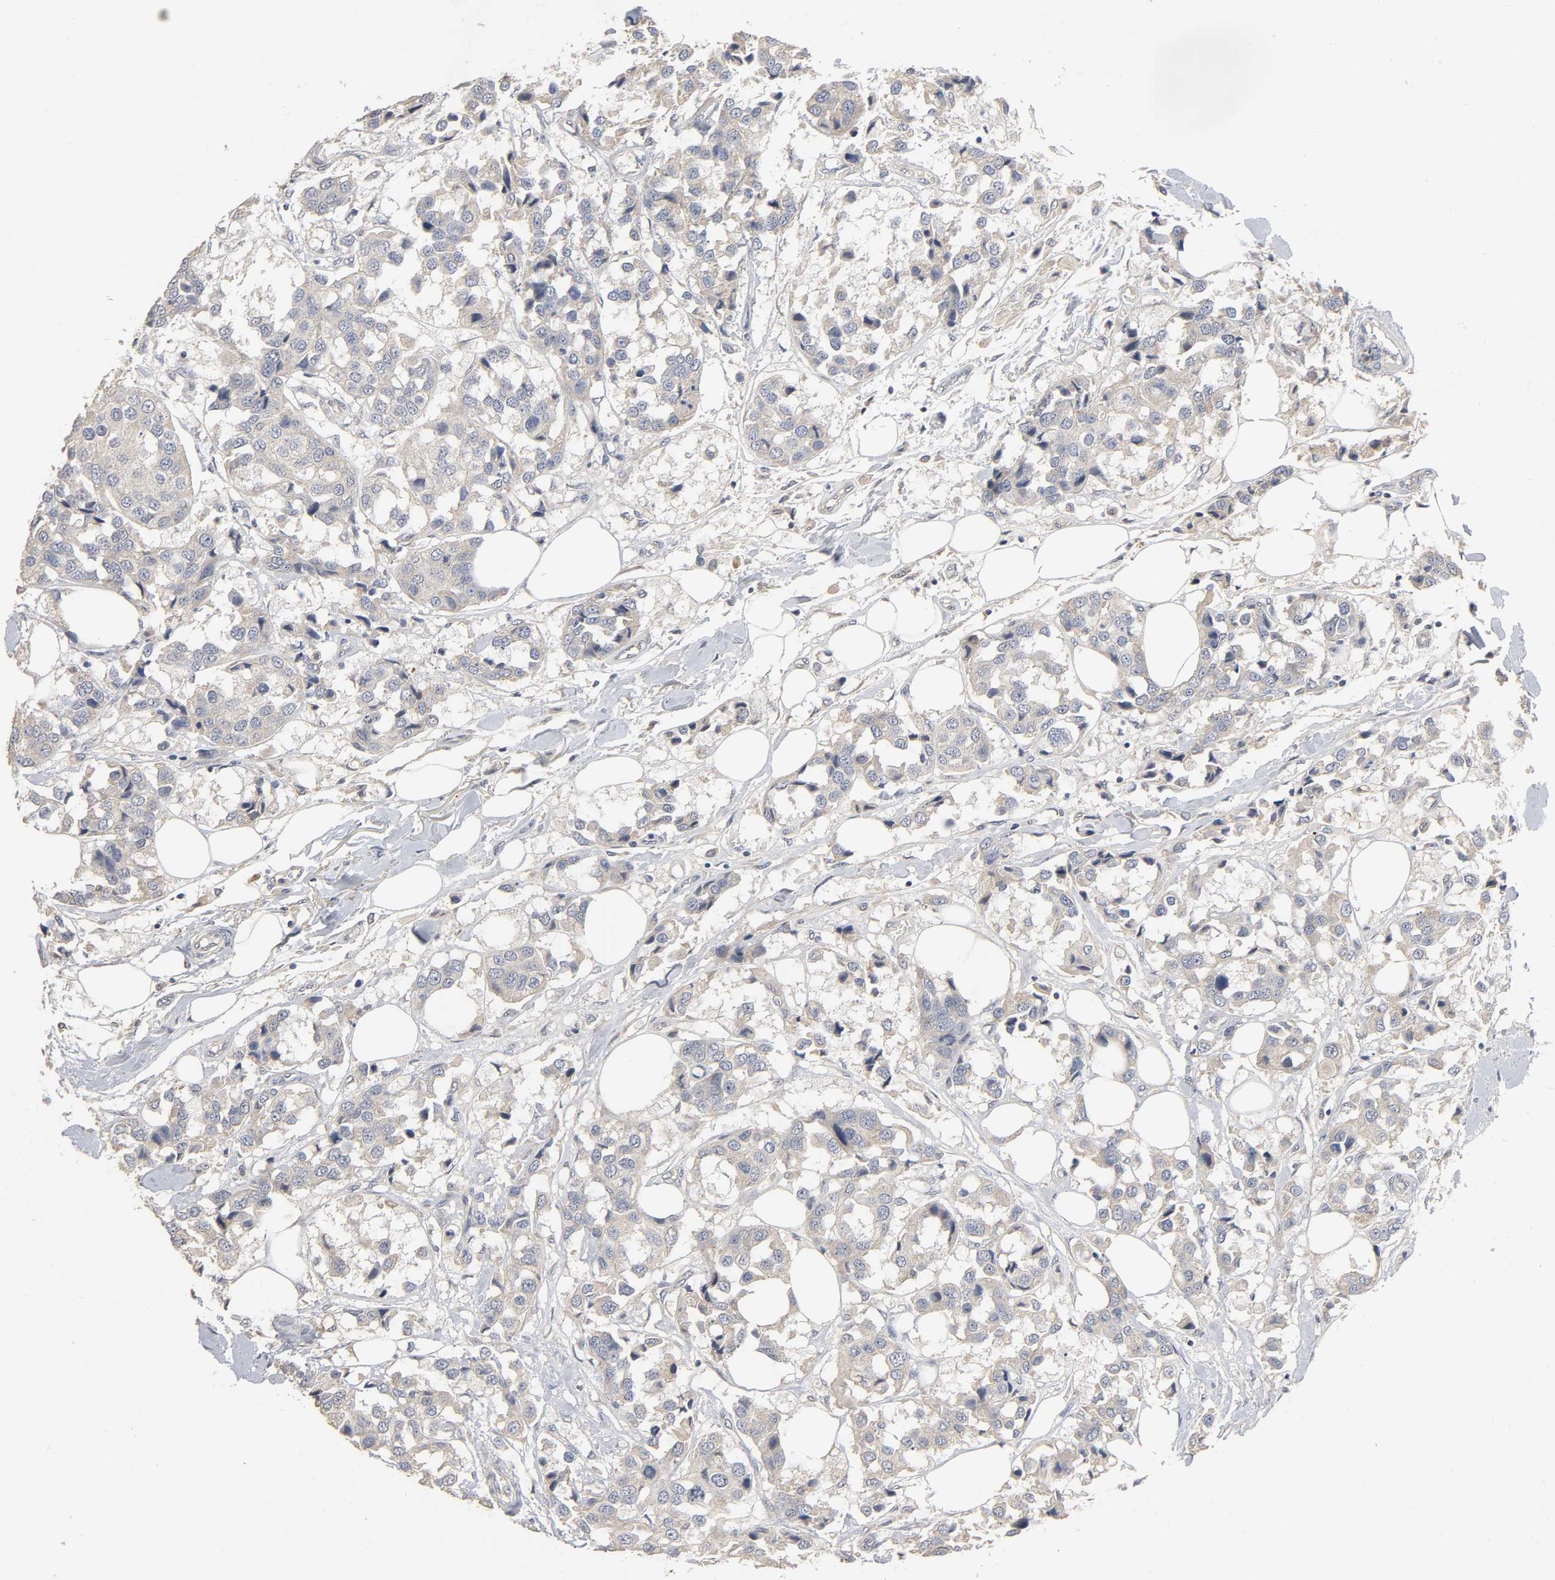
{"staining": {"intensity": "negative", "quantity": "none", "location": "none"}, "tissue": "breast cancer", "cell_type": "Tumor cells", "image_type": "cancer", "snomed": [{"axis": "morphology", "description": "Duct carcinoma"}, {"axis": "topography", "description": "Breast"}], "caption": "High magnification brightfield microscopy of breast invasive ductal carcinoma stained with DAB (3,3'-diaminobenzidine) (brown) and counterstained with hematoxylin (blue): tumor cells show no significant positivity. (DAB (3,3'-diaminobenzidine) immunohistochemistry, high magnification).", "gene": "SLC10A2", "patient": {"sex": "female", "age": 80}}